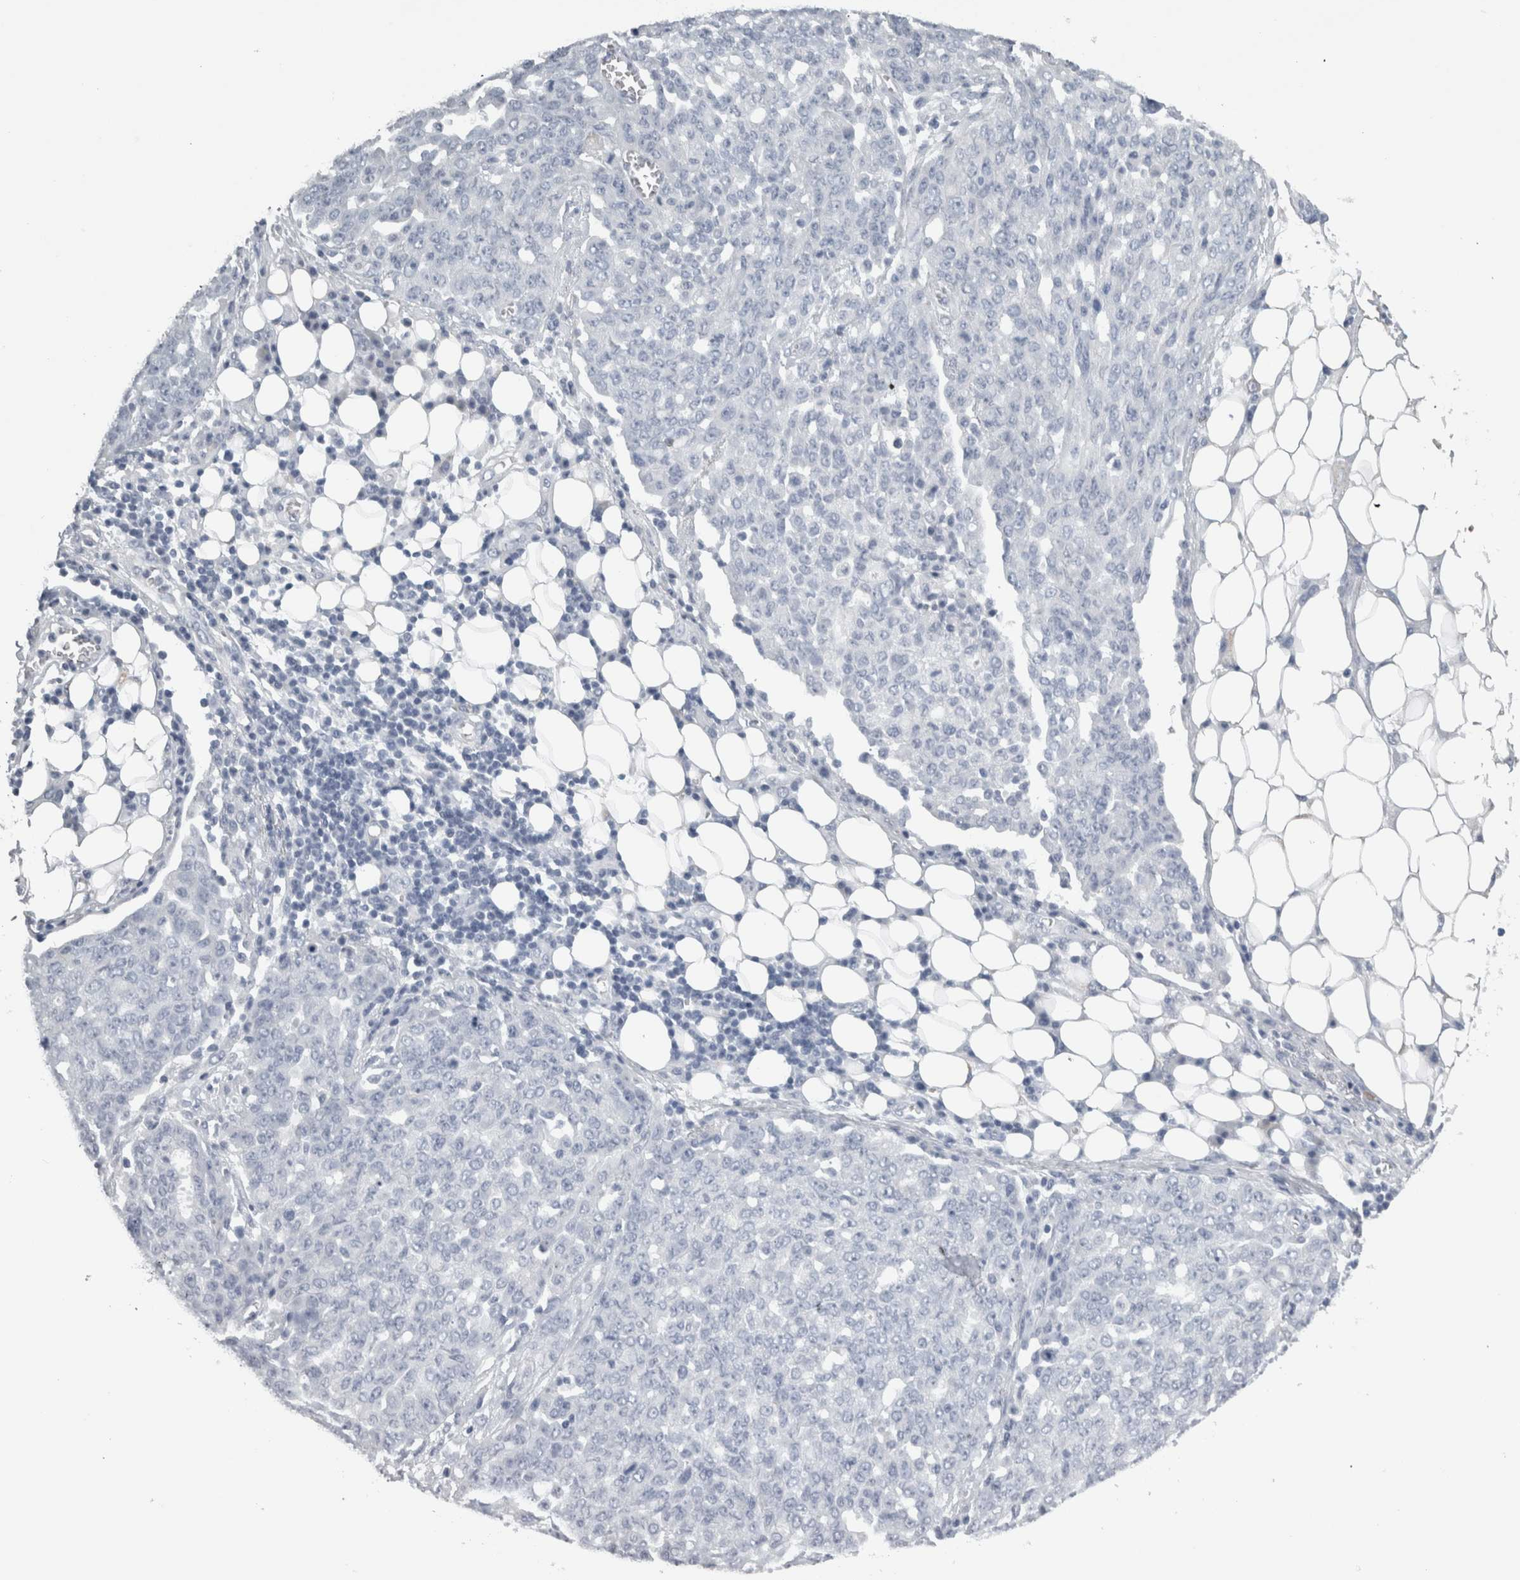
{"staining": {"intensity": "negative", "quantity": "none", "location": "none"}, "tissue": "ovarian cancer", "cell_type": "Tumor cells", "image_type": "cancer", "snomed": [{"axis": "morphology", "description": "Cystadenocarcinoma, serous, NOS"}, {"axis": "topography", "description": "Soft tissue"}, {"axis": "topography", "description": "Ovary"}], "caption": "Tumor cells are negative for brown protein staining in ovarian cancer. Nuclei are stained in blue.", "gene": "TCAP", "patient": {"sex": "female", "age": 57}}